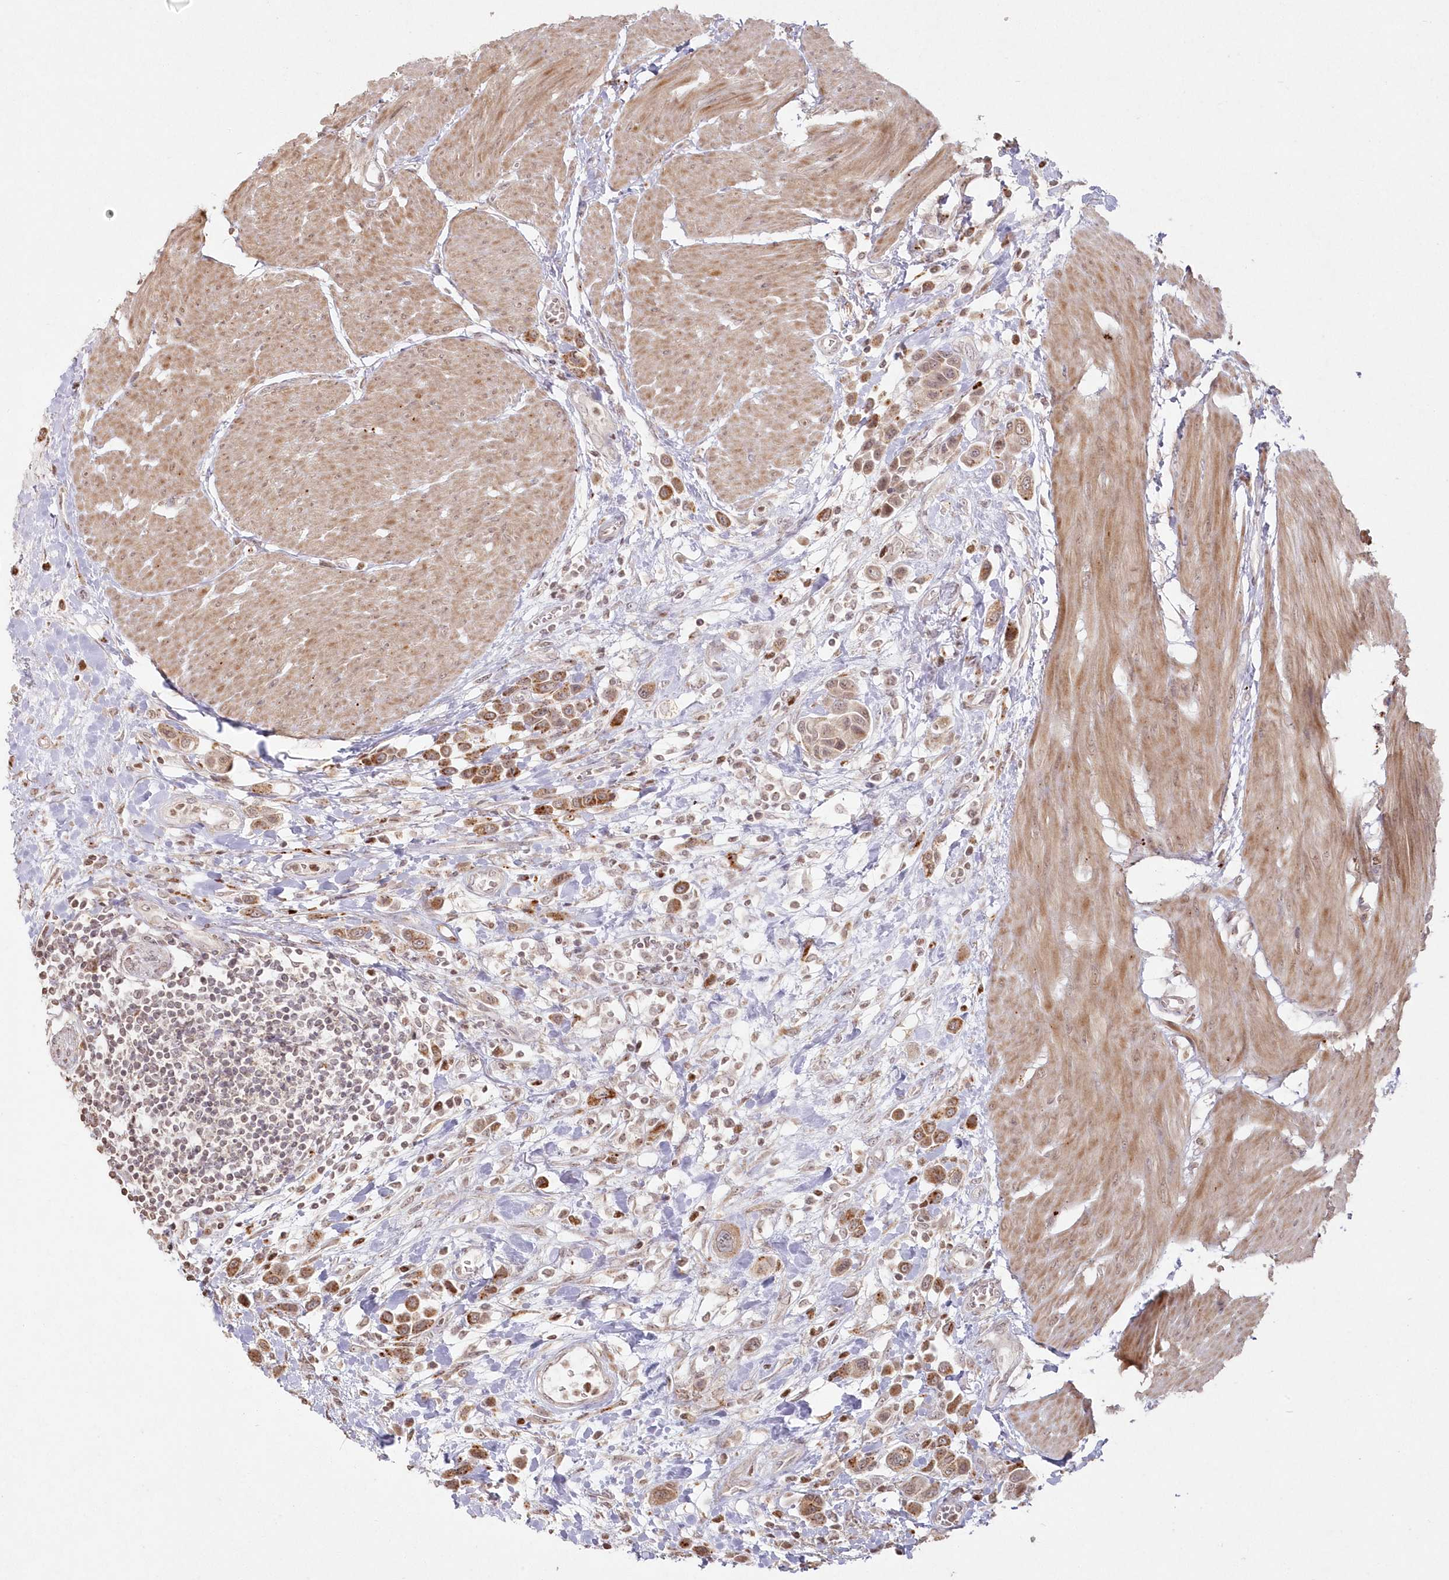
{"staining": {"intensity": "moderate", "quantity": ">75%", "location": "cytoplasmic/membranous"}, "tissue": "urothelial cancer", "cell_type": "Tumor cells", "image_type": "cancer", "snomed": [{"axis": "morphology", "description": "Urothelial carcinoma, High grade"}, {"axis": "topography", "description": "Urinary bladder"}], "caption": "A histopathology image of urothelial carcinoma (high-grade) stained for a protein shows moderate cytoplasmic/membranous brown staining in tumor cells.", "gene": "ARSB", "patient": {"sex": "male", "age": 50}}